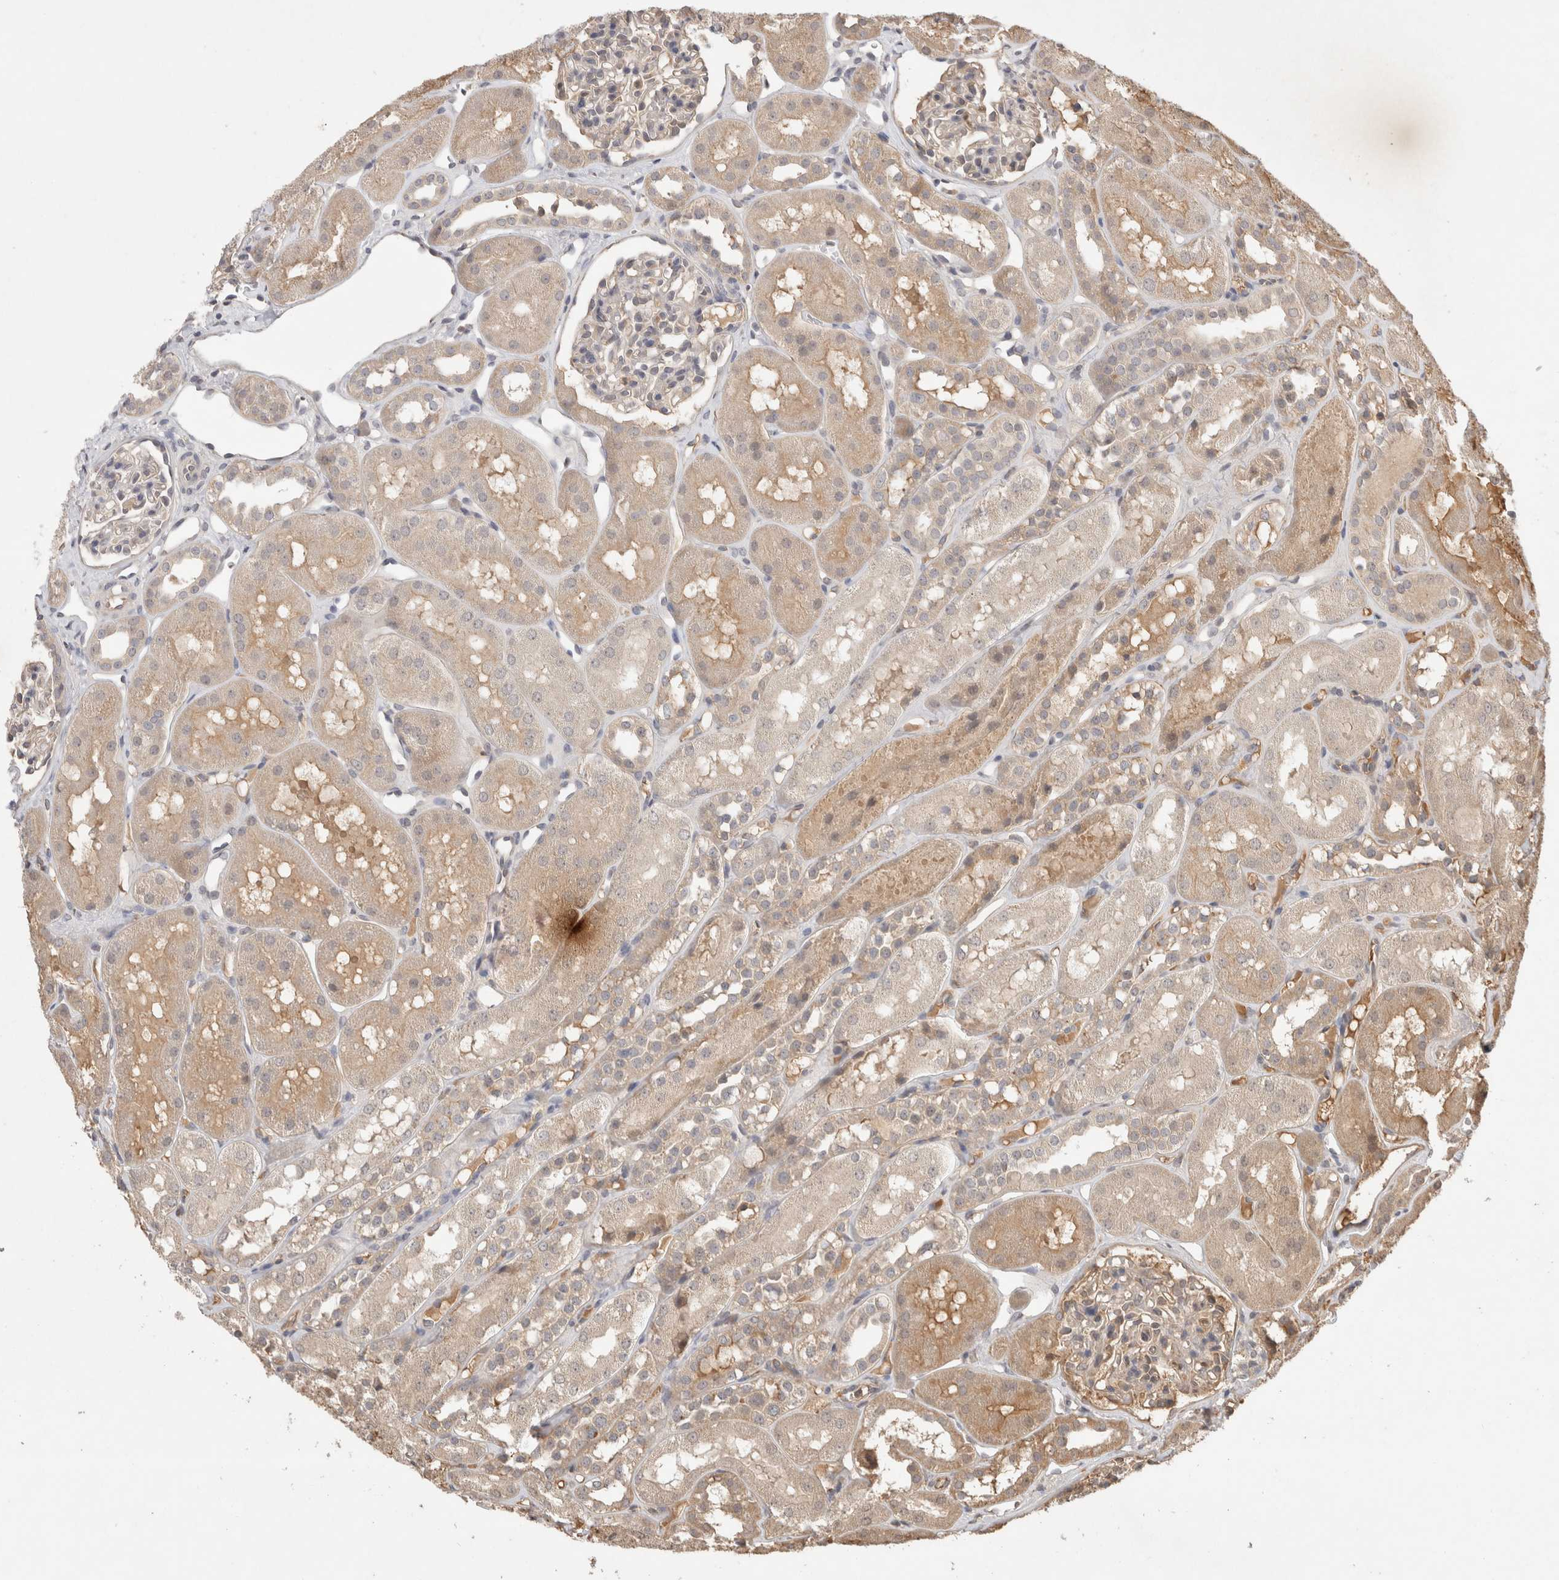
{"staining": {"intensity": "weak", "quantity": "<25%", "location": "cytoplasmic/membranous"}, "tissue": "kidney", "cell_type": "Cells in glomeruli", "image_type": "normal", "snomed": [{"axis": "morphology", "description": "Normal tissue, NOS"}, {"axis": "topography", "description": "Kidney"}], "caption": "Cells in glomeruli show no significant protein expression in unremarkable kidney. (DAB (3,3'-diaminobenzidine) IHC visualized using brightfield microscopy, high magnification).", "gene": "PRMT3", "patient": {"sex": "male", "age": 16}}